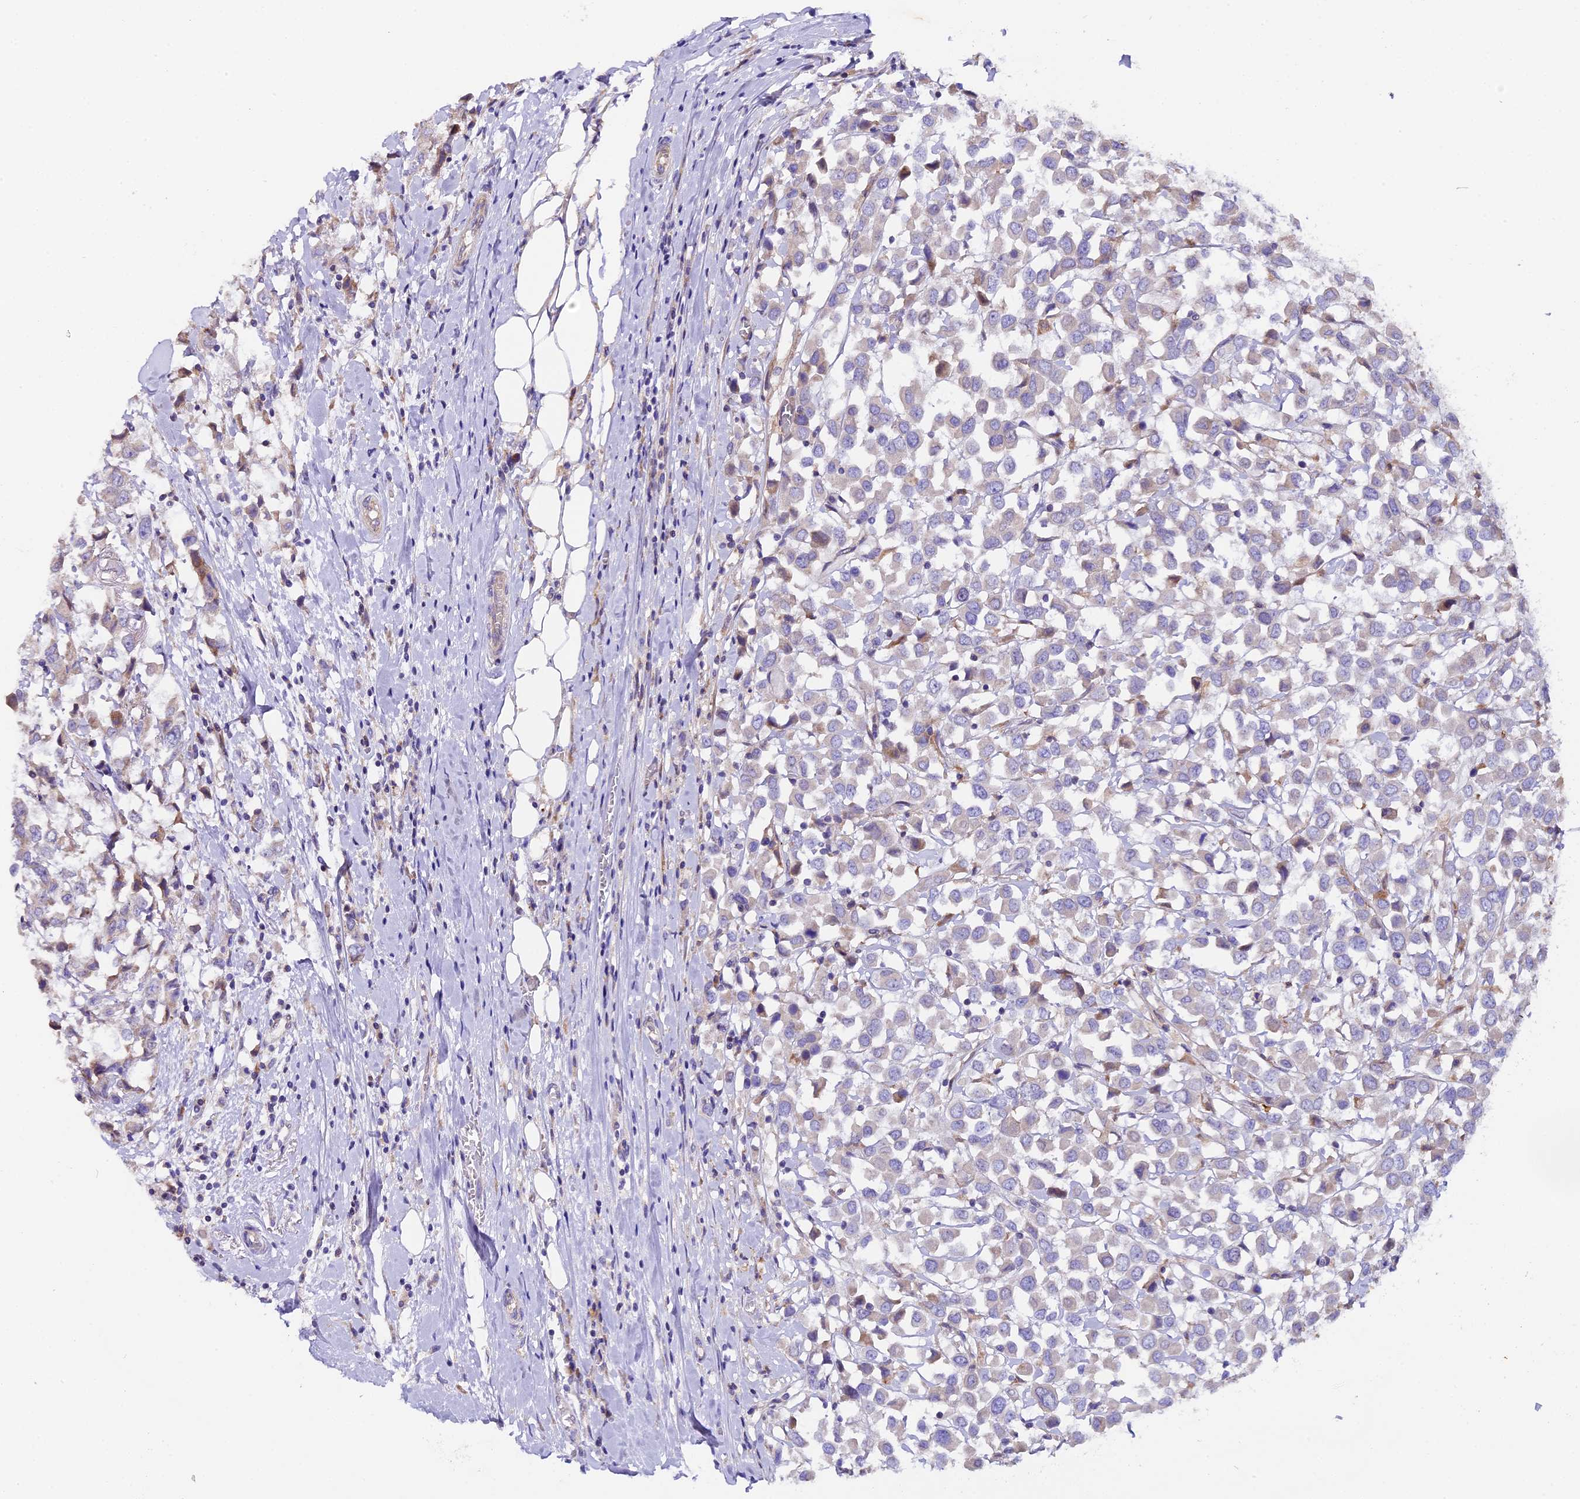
{"staining": {"intensity": "weak", "quantity": "<25%", "location": "cytoplasmic/membranous"}, "tissue": "breast cancer", "cell_type": "Tumor cells", "image_type": "cancer", "snomed": [{"axis": "morphology", "description": "Duct carcinoma"}, {"axis": "topography", "description": "Breast"}], "caption": "Immunohistochemistry image of breast cancer (infiltrating ductal carcinoma) stained for a protein (brown), which reveals no expression in tumor cells.", "gene": "PIGU", "patient": {"sex": "female", "age": 61}}